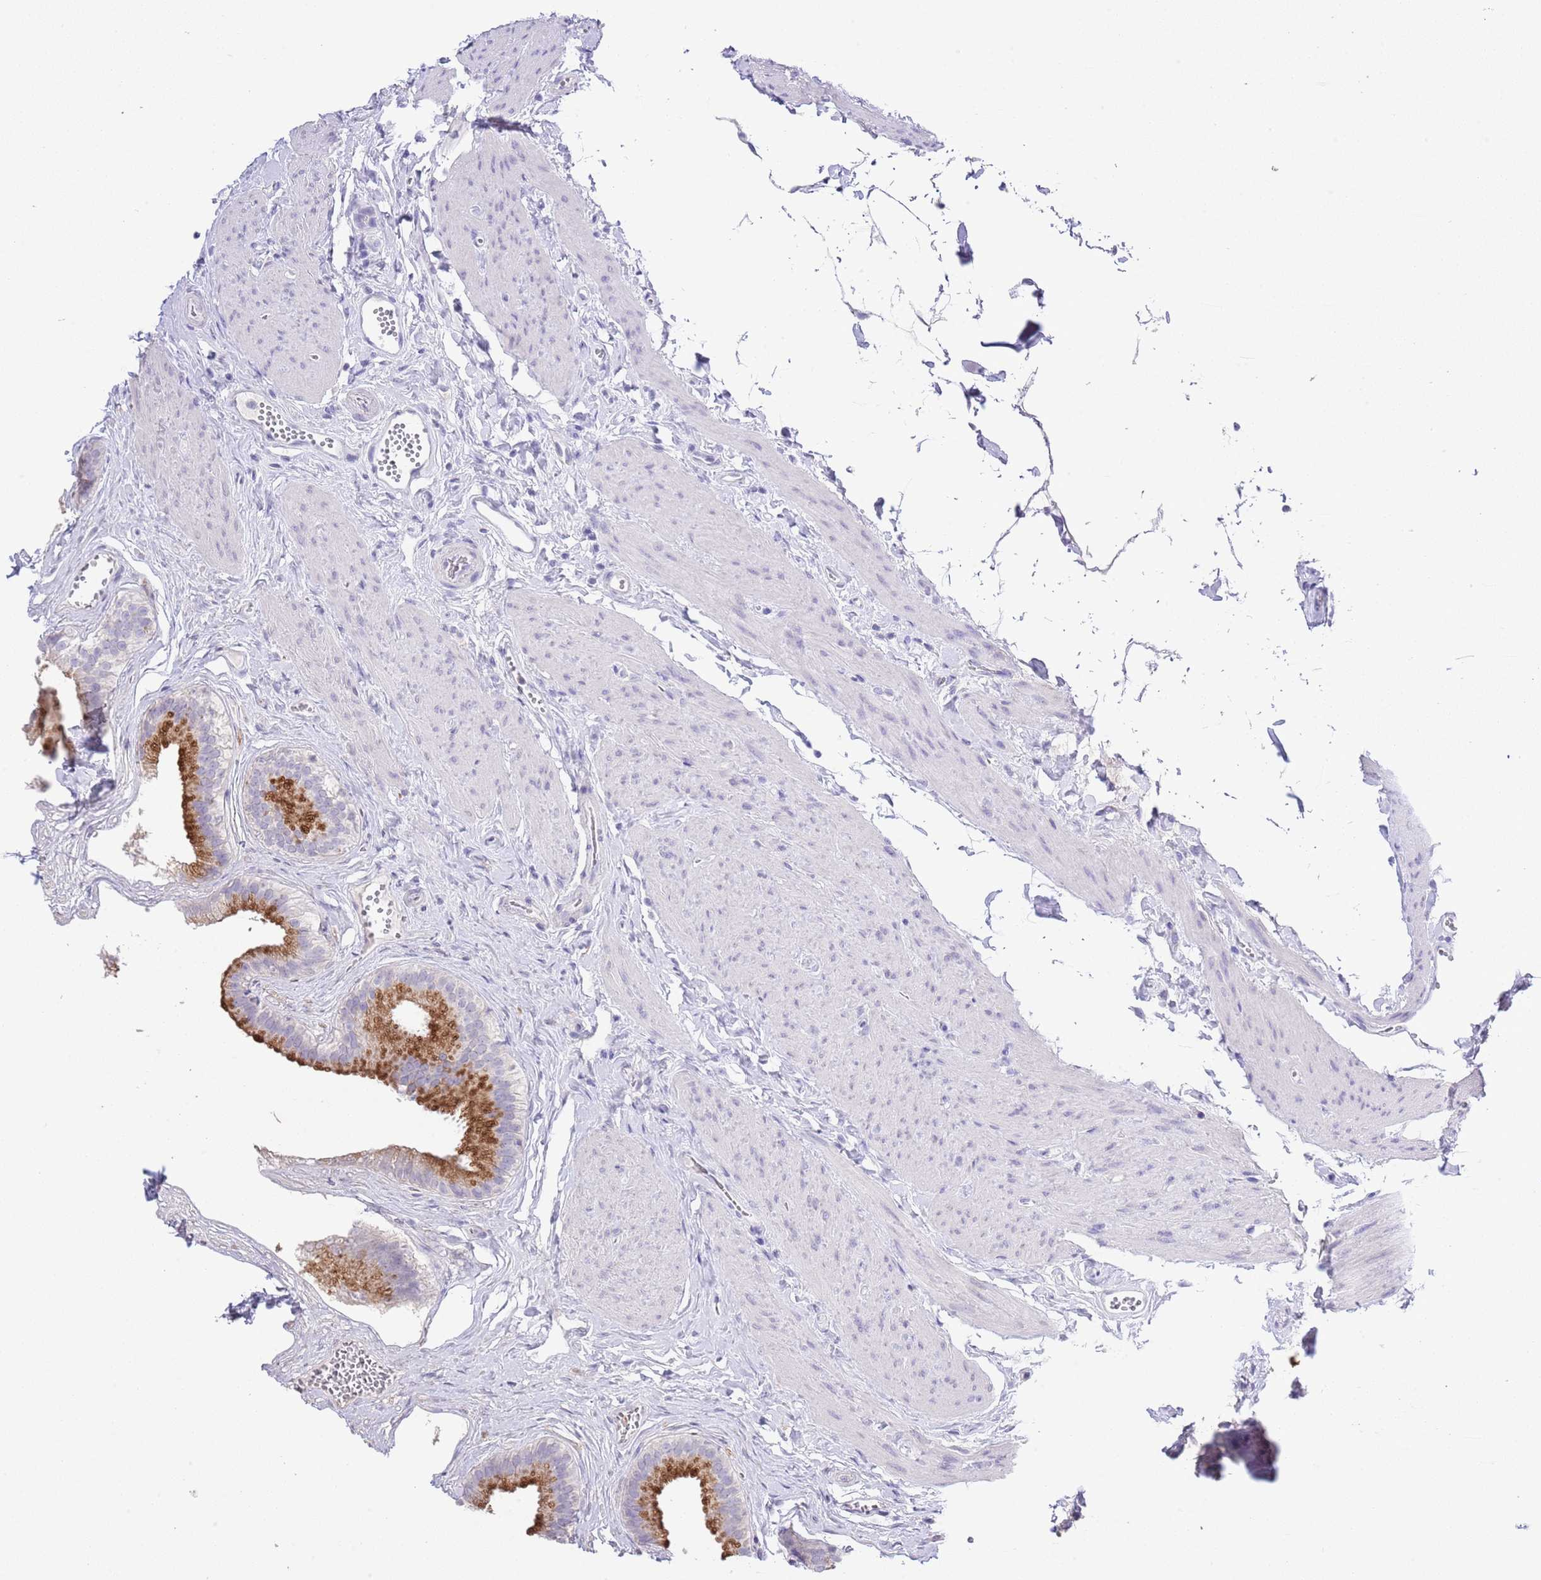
{"staining": {"intensity": "strong", "quantity": "25%-75%", "location": "cytoplasmic/membranous"}, "tissue": "gallbladder", "cell_type": "Glandular cells", "image_type": "normal", "snomed": [{"axis": "morphology", "description": "Normal tissue, NOS"}, {"axis": "topography", "description": "Gallbladder"}], "caption": "This histopathology image demonstrates IHC staining of benign human gallbladder, with high strong cytoplasmic/membranous staining in about 25%-75% of glandular cells.", "gene": "OR2Z1", "patient": {"sex": "female", "age": 54}}